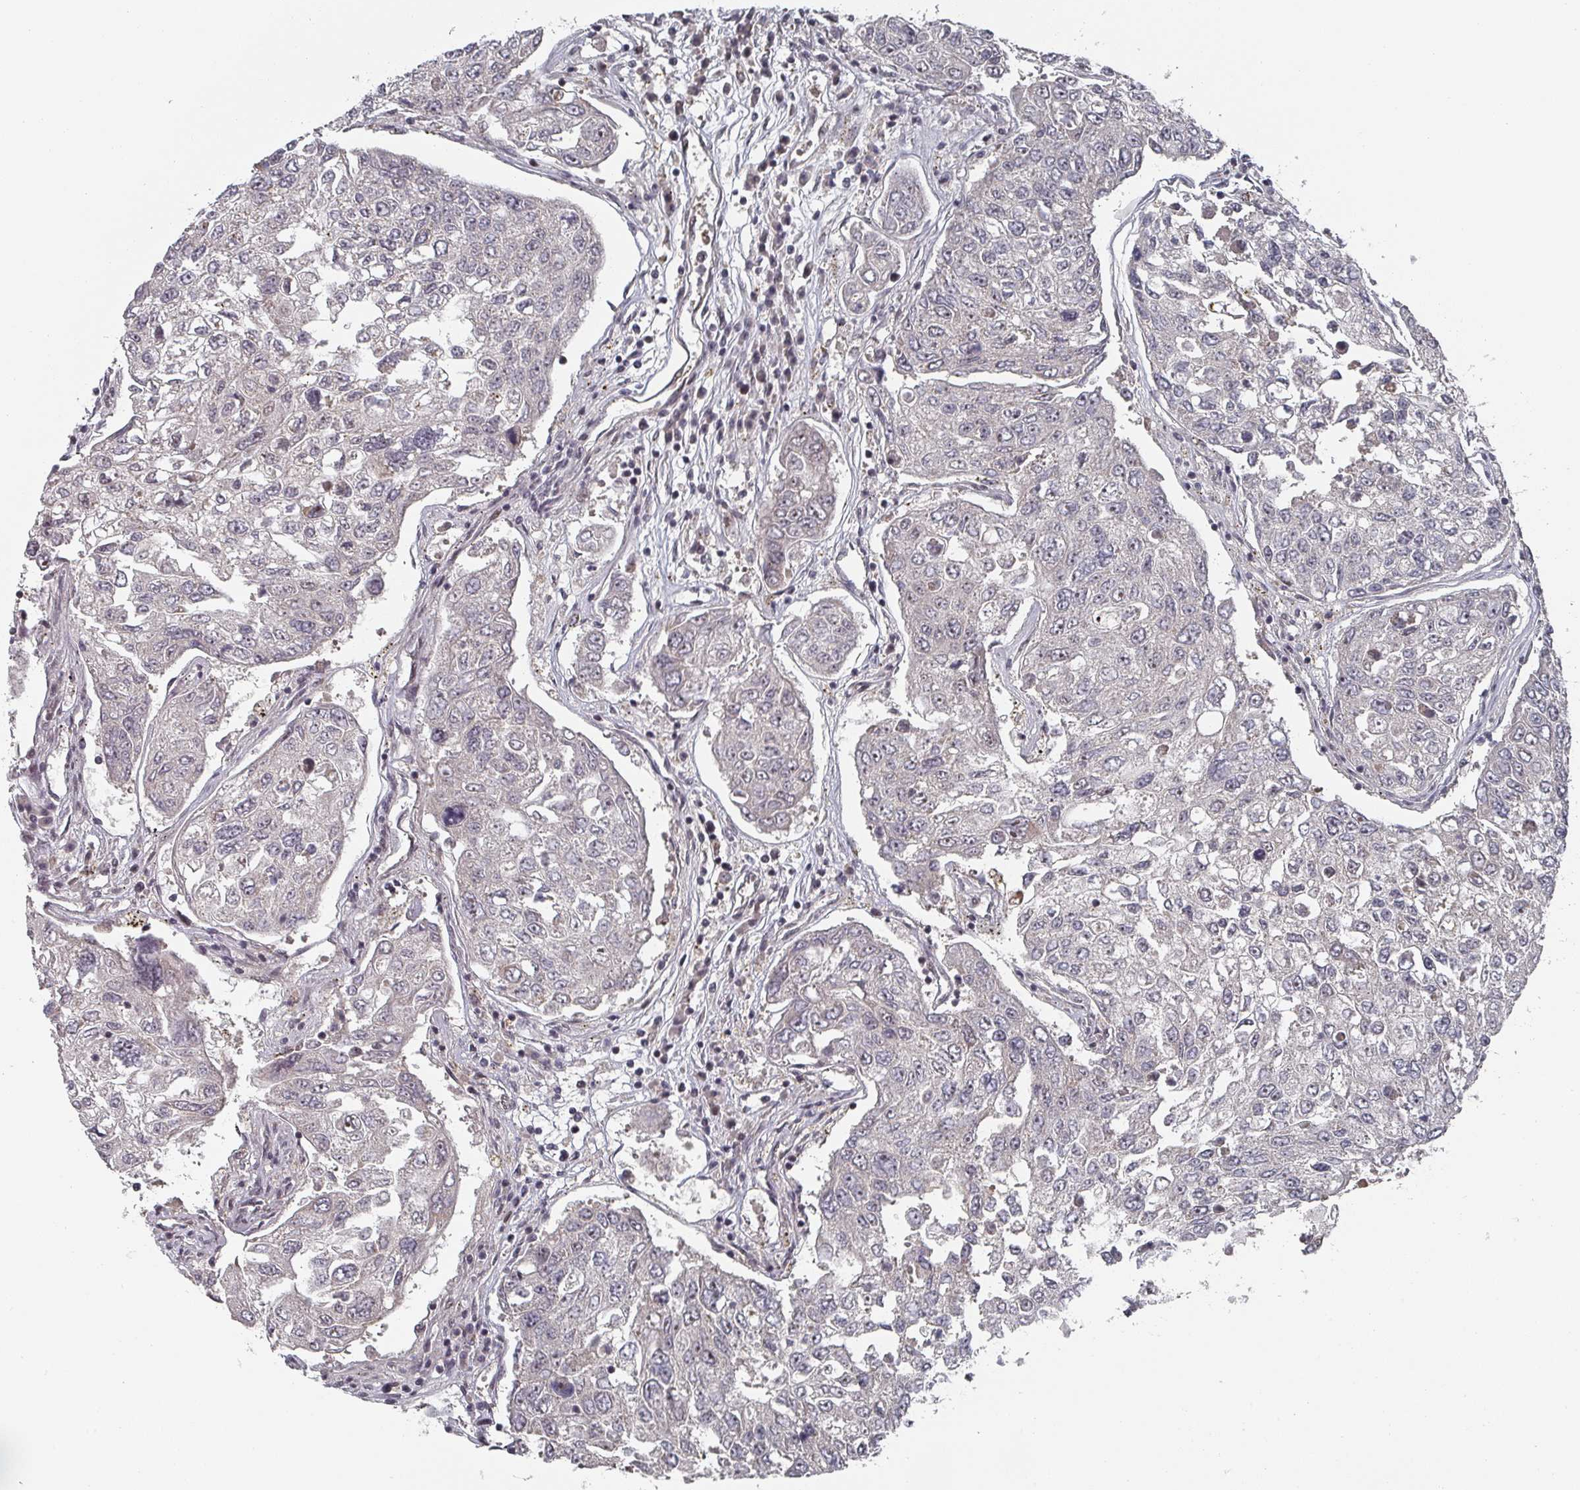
{"staining": {"intensity": "negative", "quantity": "none", "location": "none"}, "tissue": "urothelial cancer", "cell_type": "Tumor cells", "image_type": "cancer", "snomed": [{"axis": "morphology", "description": "Urothelial carcinoma, High grade"}, {"axis": "topography", "description": "Lymph node"}, {"axis": "topography", "description": "Urinary bladder"}], "caption": "Immunohistochemistry (IHC) histopathology image of neoplastic tissue: urothelial cancer stained with DAB (3,3'-diaminobenzidine) shows no significant protein expression in tumor cells.", "gene": "KIF1C", "patient": {"sex": "male", "age": 51}}